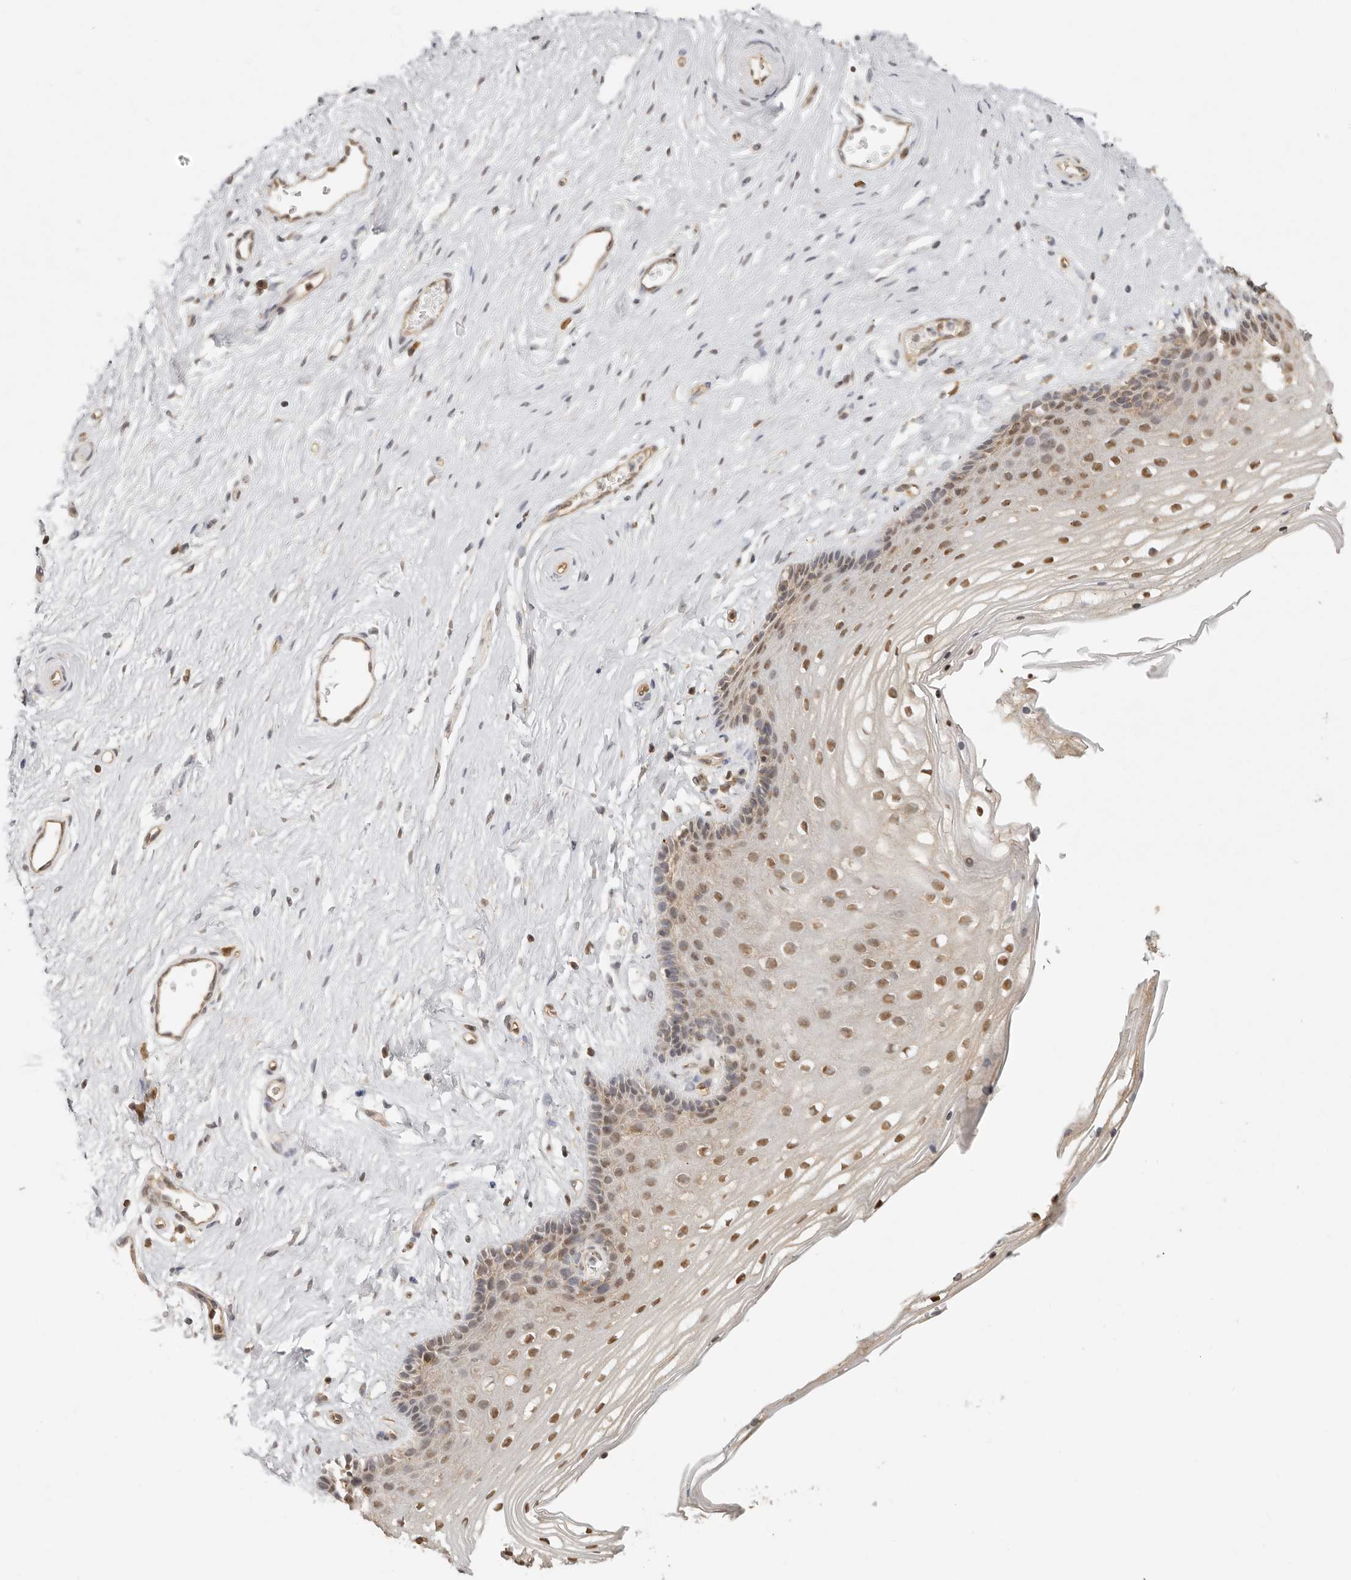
{"staining": {"intensity": "moderate", "quantity": ">75%", "location": "nuclear"}, "tissue": "vagina", "cell_type": "Squamous epithelial cells", "image_type": "normal", "snomed": [{"axis": "morphology", "description": "Normal tissue, NOS"}, {"axis": "topography", "description": "Vagina"}], "caption": "Squamous epithelial cells exhibit medium levels of moderate nuclear staining in approximately >75% of cells in normal vagina.", "gene": "PSMA5", "patient": {"sex": "female", "age": 46}}